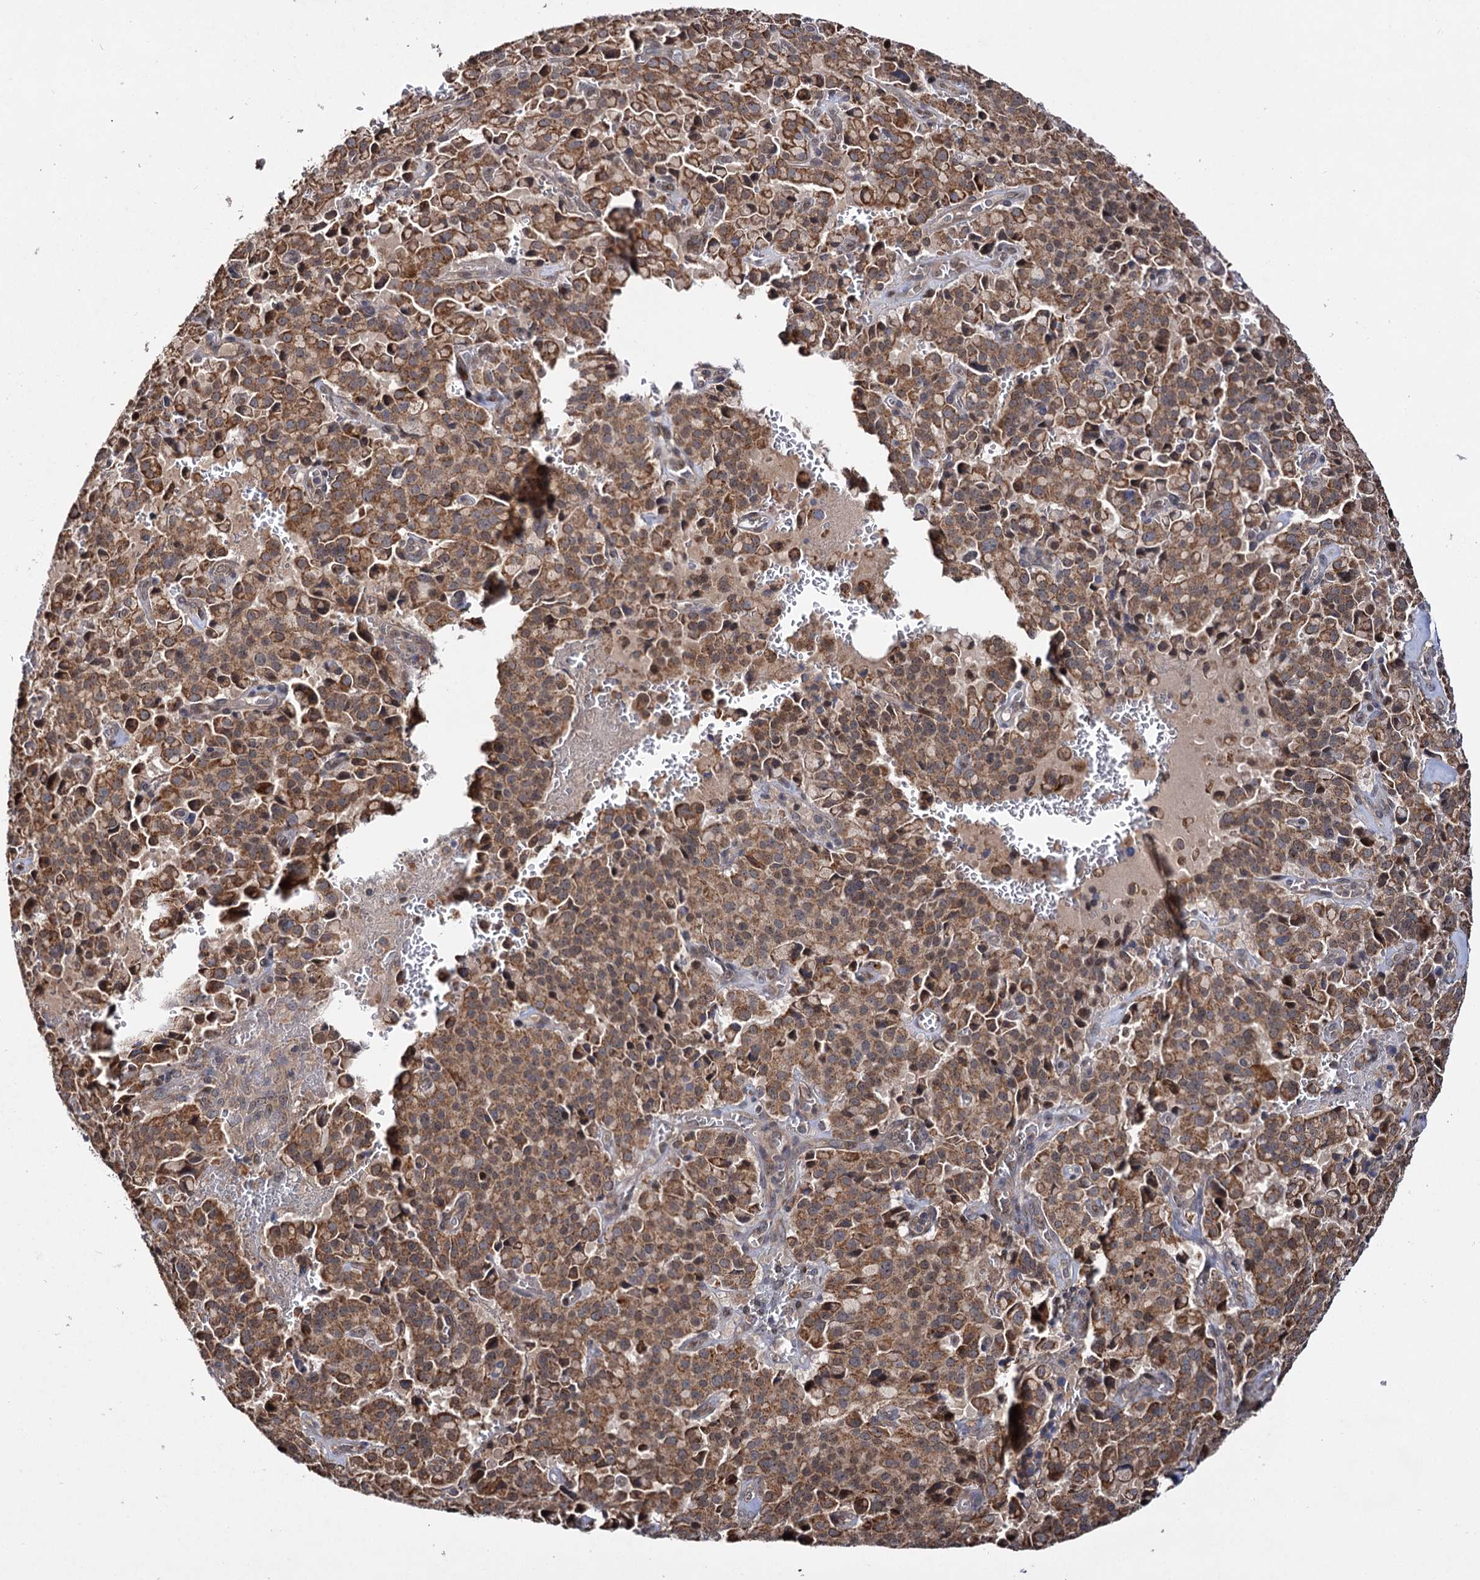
{"staining": {"intensity": "moderate", "quantity": ">75%", "location": "cytoplasmic/membranous"}, "tissue": "pancreatic cancer", "cell_type": "Tumor cells", "image_type": "cancer", "snomed": [{"axis": "morphology", "description": "Adenocarcinoma, NOS"}, {"axis": "topography", "description": "Pancreas"}], "caption": "Human pancreatic cancer (adenocarcinoma) stained with a brown dye exhibits moderate cytoplasmic/membranous positive expression in approximately >75% of tumor cells.", "gene": "CEP76", "patient": {"sex": "male", "age": 65}}